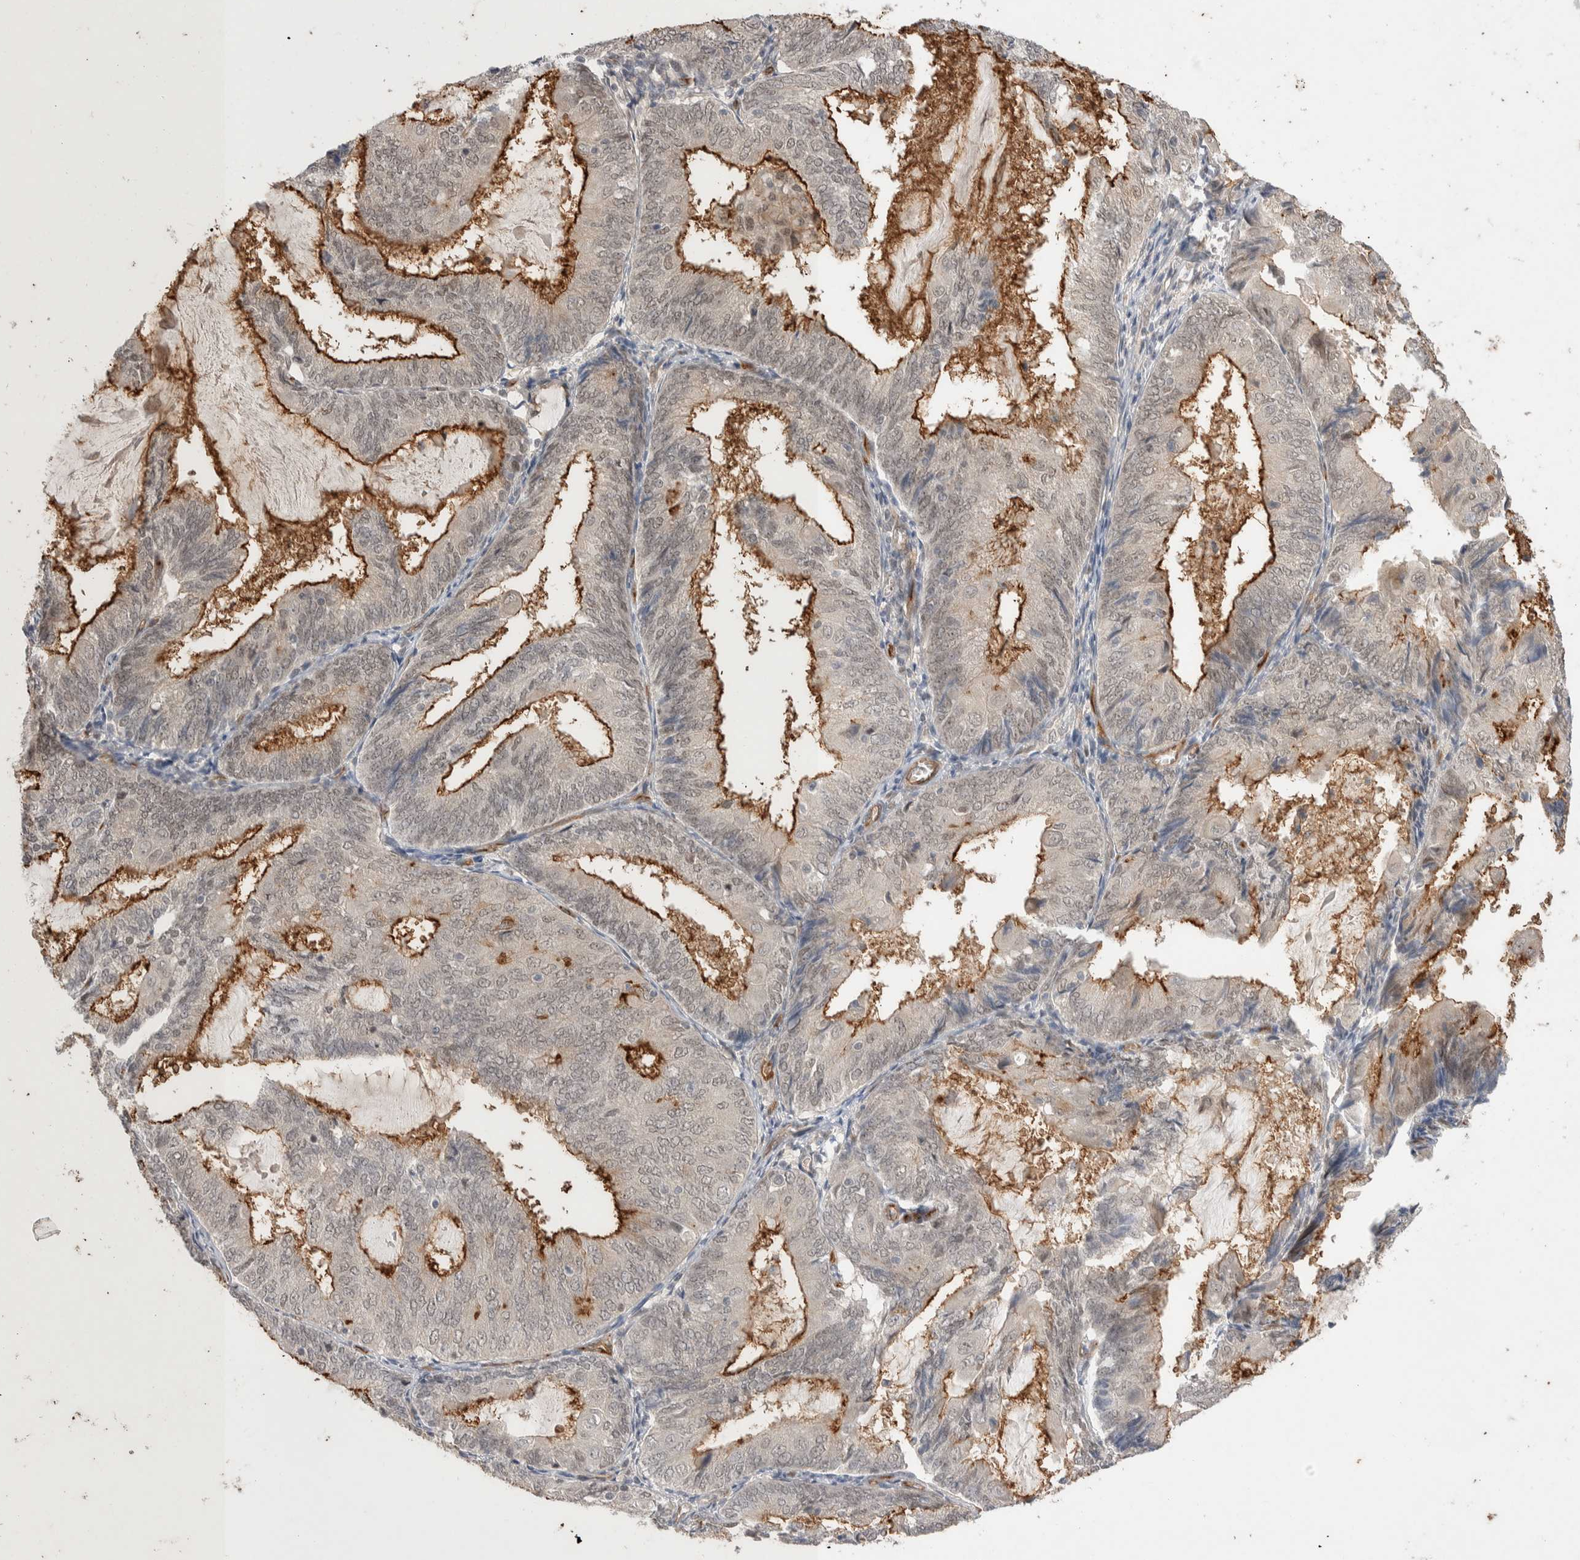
{"staining": {"intensity": "strong", "quantity": "<25%", "location": "cytoplasmic/membranous"}, "tissue": "endometrial cancer", "cell_type": "Tumor cells", "image_type": "cancer", "snomed": [{"axis": "morphology", "description": "Adenocarcinoma, NOS"}, {"axis": "topography", "description": "Endometrium"}], "caption": "Immunohistochemical staining of human endometrial cancer displays medium levels of strong cytoplasmic/membranous protein expression in about <25% of tumor cells. (IHC, brightfield microscopy, high magnification).", "gene": "ZNF704", "patient": {"sex": "female", "age": 81}}